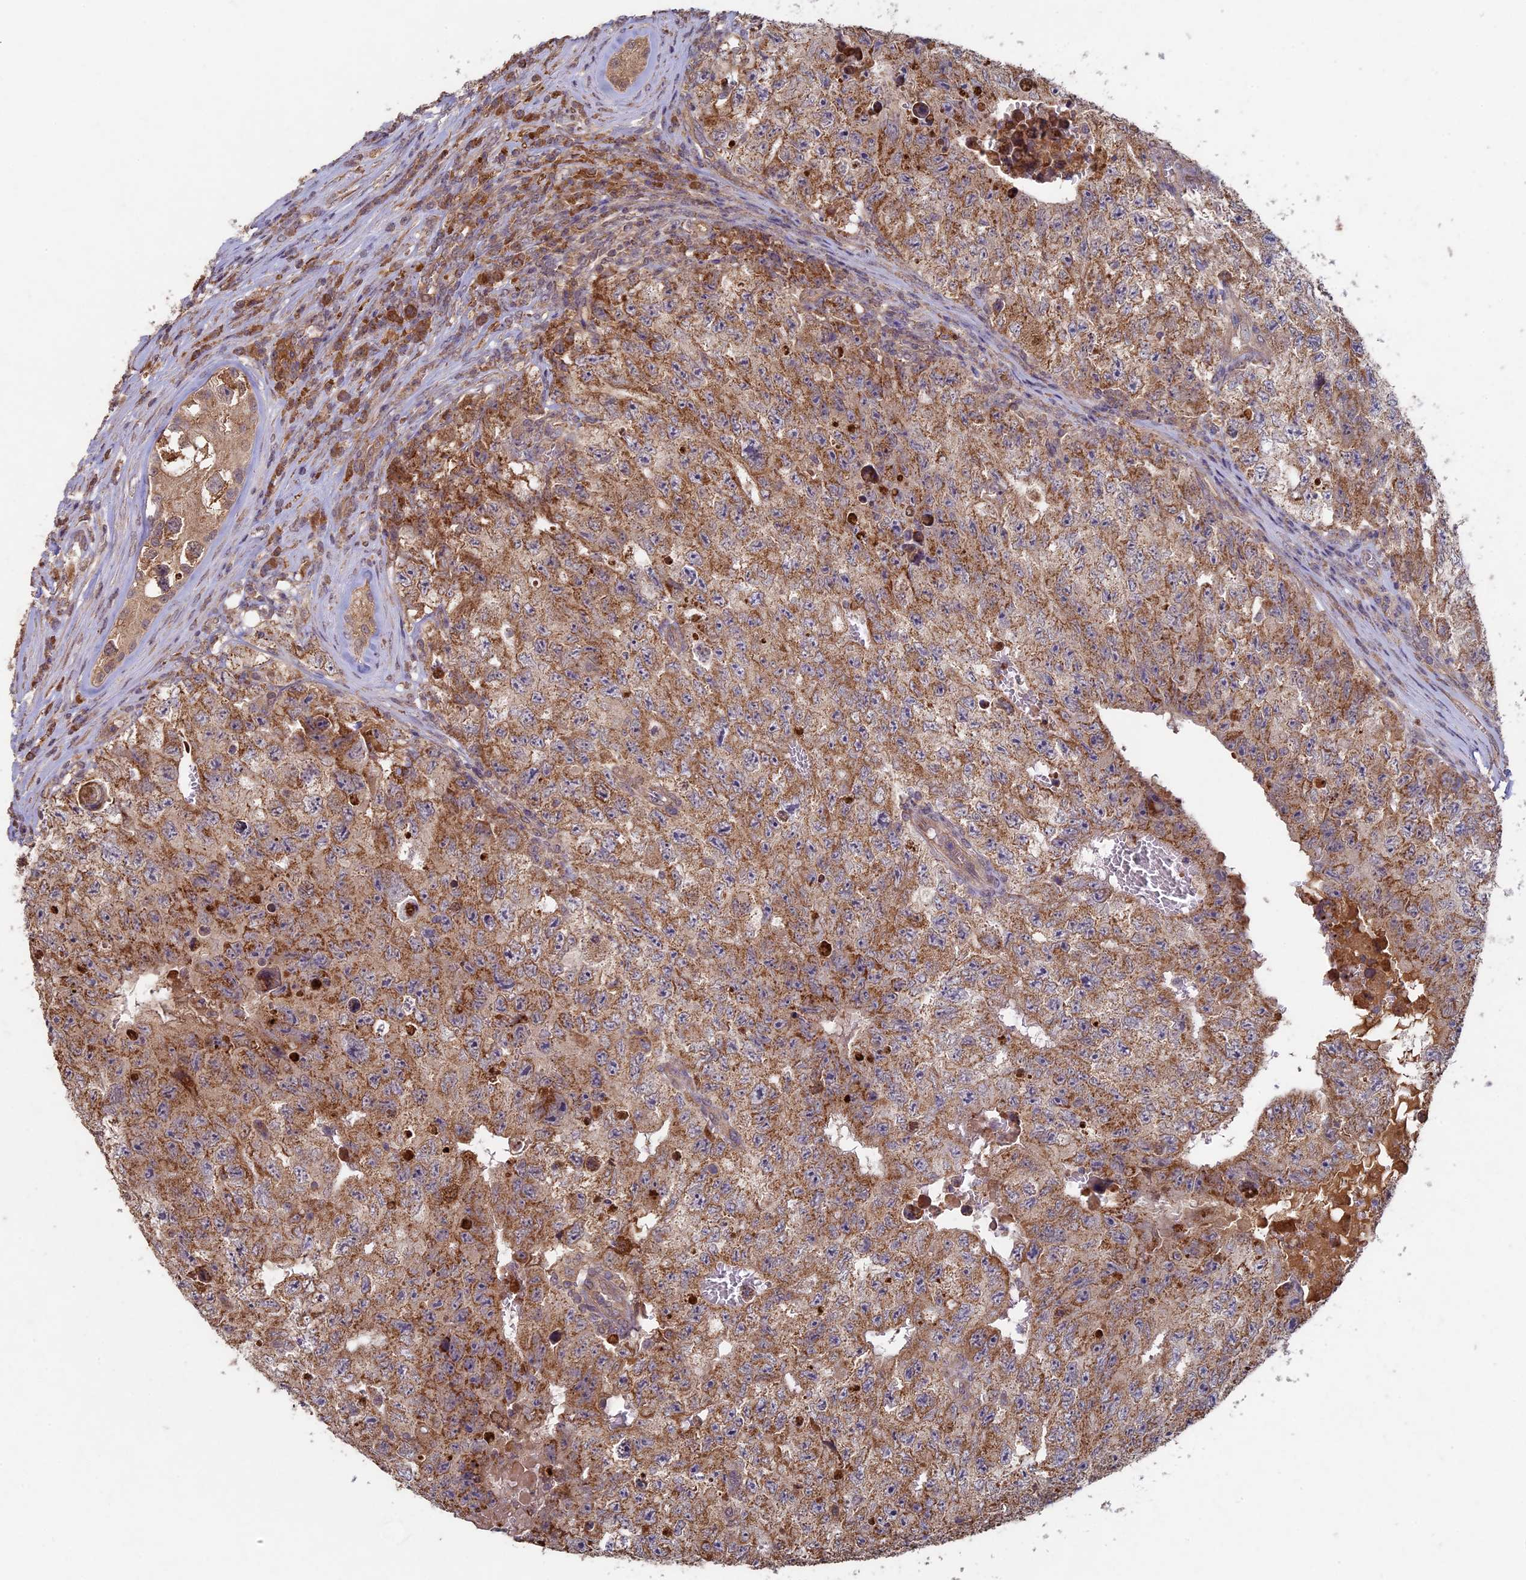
{"staining": {"intensity": "moderate", "quantity": ">75%", "location": "cytoplasmic/membranous"}, "tissue": "testis cancer", "cell_type": "Tumor cells", "image_type": "cancer", "snomed": [{"axis": "morphology", "description": "Carcinoma, Embryonal, NOS"}, {"axis": "topography", "description": "Testis"}], "caption": "Moderate cytoplasmic/membranous expression is seen in about >75% of tumor cells in testis cancer. (brown staining indicates protein expression, while blue staining denotes nuclei).", "gene": "RCCD1", "patient": {"sex": "male", "age": 17}}